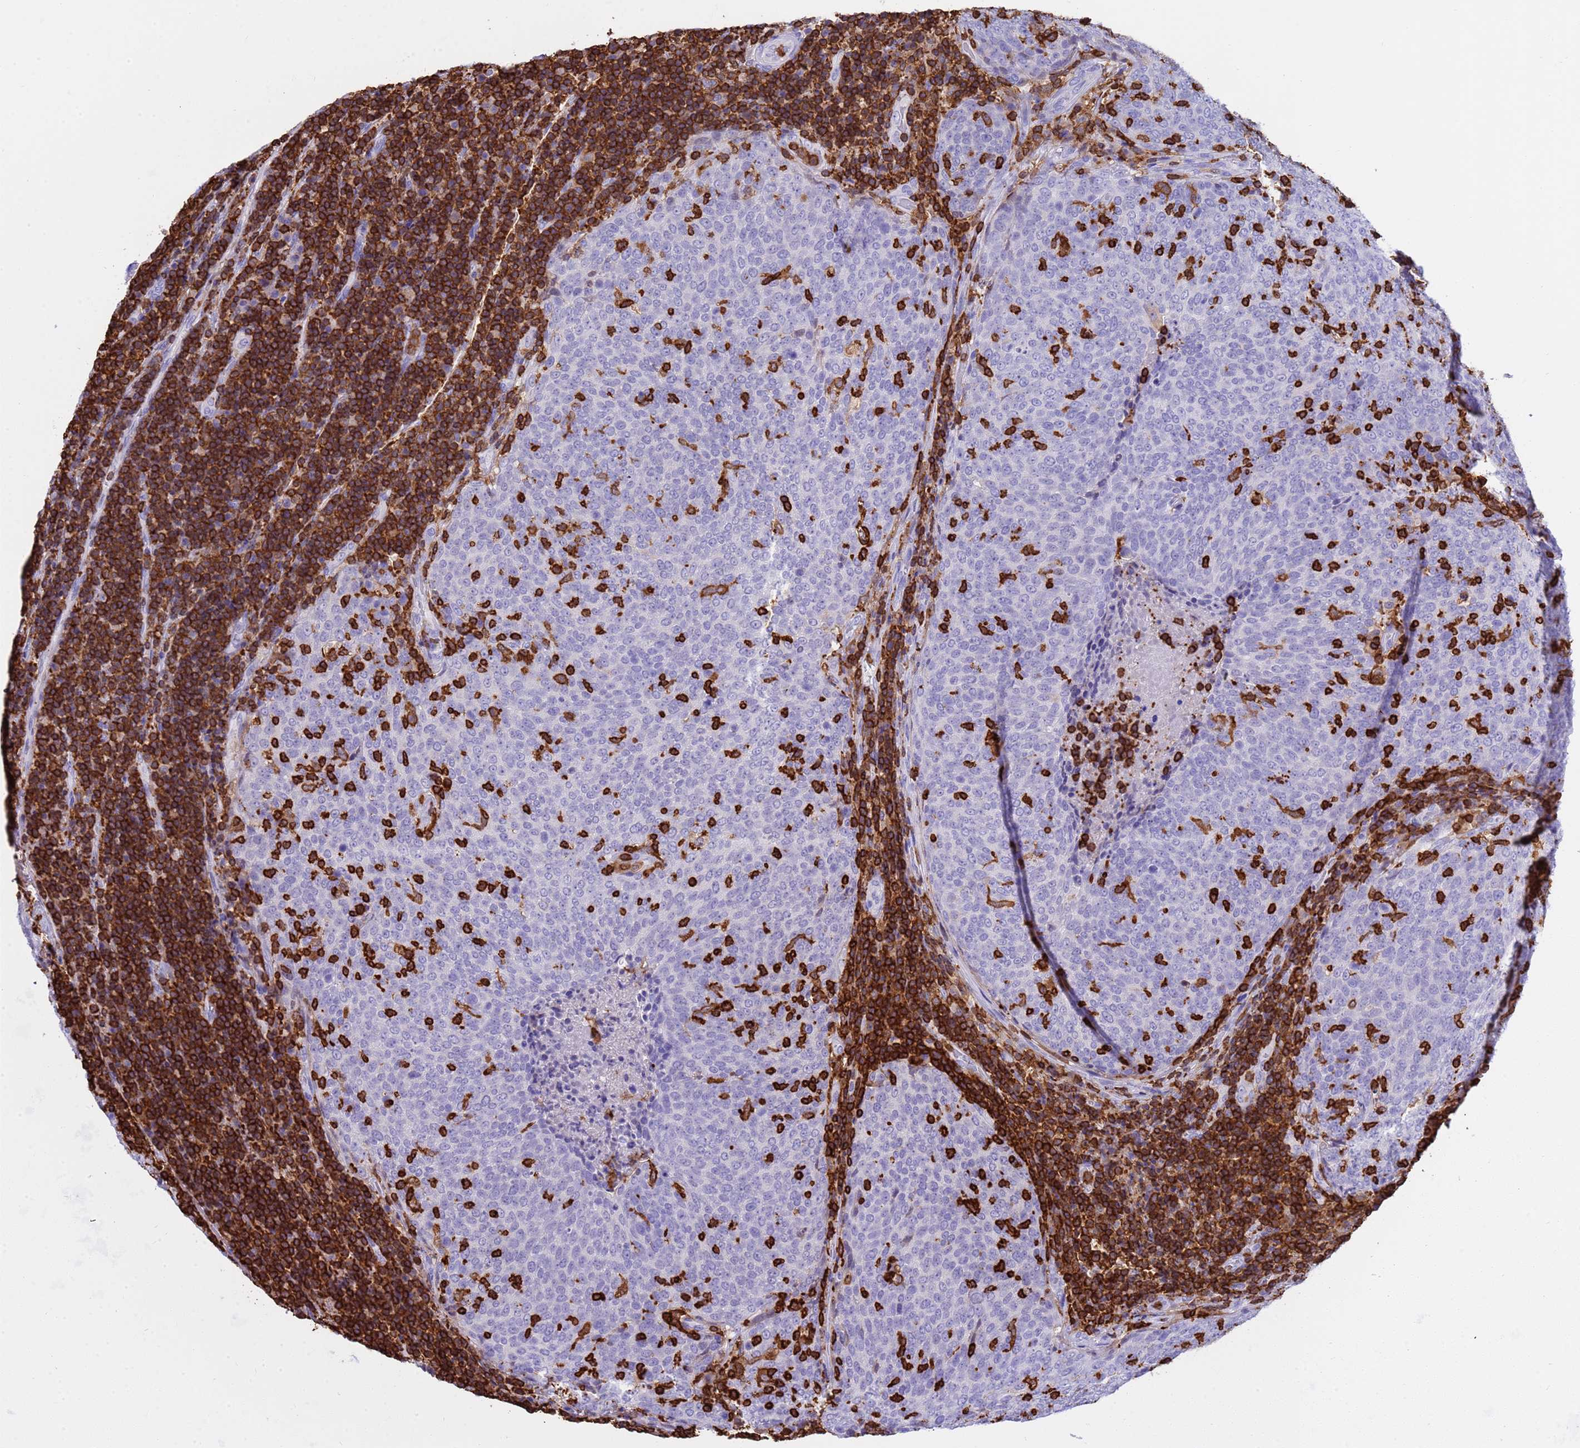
{"staining": {"intensity": "negative", "quantity": "none", "location": "none"}, "tissue": "head and neck cancer", "cell_type": "Tumor cells", "image_type": "cancer", "snomed": [{"axis": "morphology", "description": "Squamous cell carcinoma, NOS"}, {"axis": "morphology", "description": "Squamous cell carcinoma, metastatic, NOS"}, {"axis": "topography", "description": "Lymph node"}, {"axis": "topography", "description": "Head-Neck"}], "caption": "Tumor cells are negative for protein expression in human head and neck squamous cell carcinoma.", "gene": "IRF5", "patient": {"sex": "male", "age": 62}}